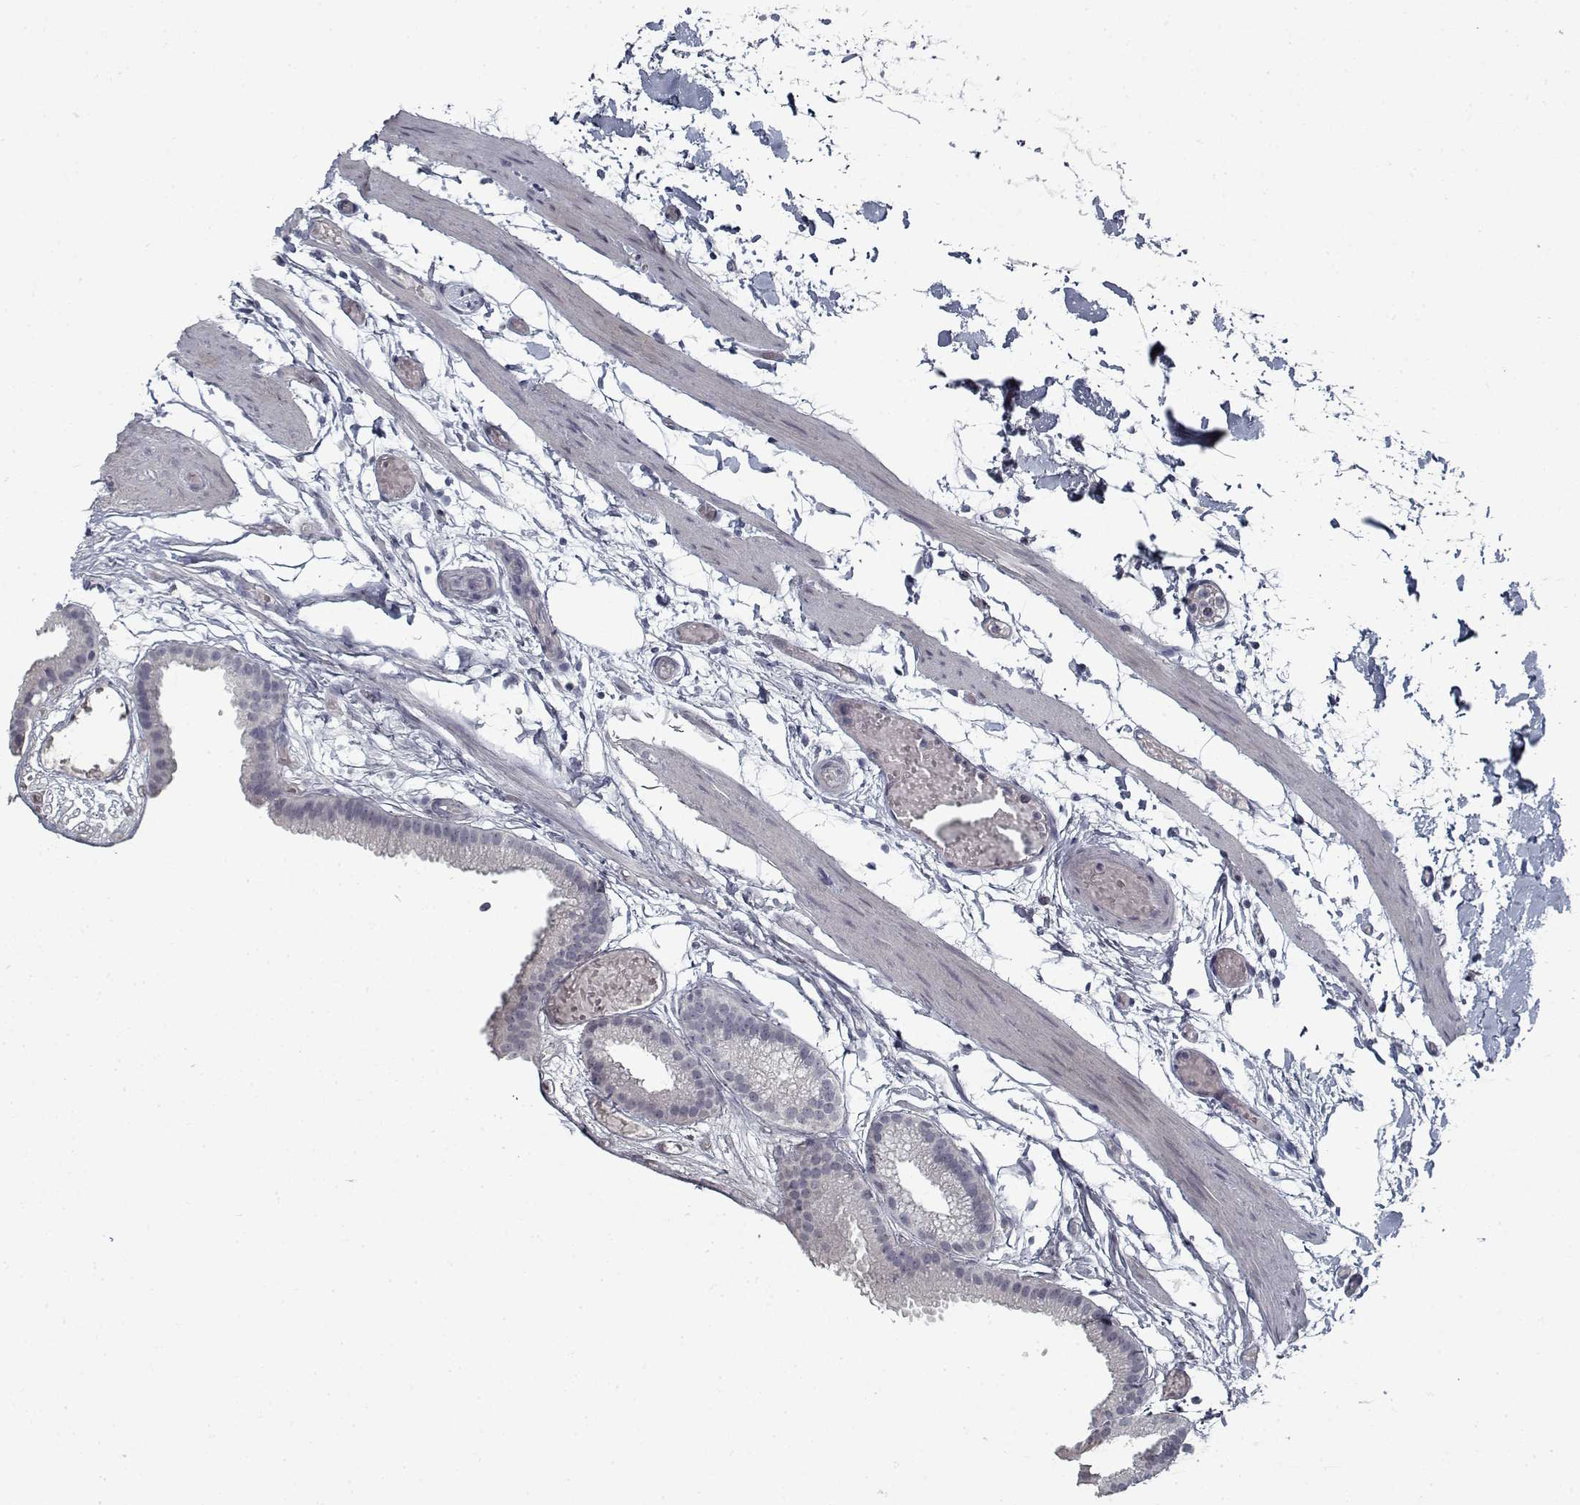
{"staining": {"intensity": "negative", "quantity": "none", "location": "none"}, "tissue": "gallbladder", "cell_type": "Glandular cells", "image_type": "normal", "snomed": [{"axis": "morphology", "description": "Normal tissue, NOS"}, {"axis": "topography", "description": "Gallbladder"}], "caption": "Immunohistochemistry (IHC) micrograph of unremarkable human gallbladder stained for a protein (brown), which displays no positivity in glandular cells. Nuclei are stained in blue.", "gene": "GAD2", "patient": {"sex": "female", "age": 45}}